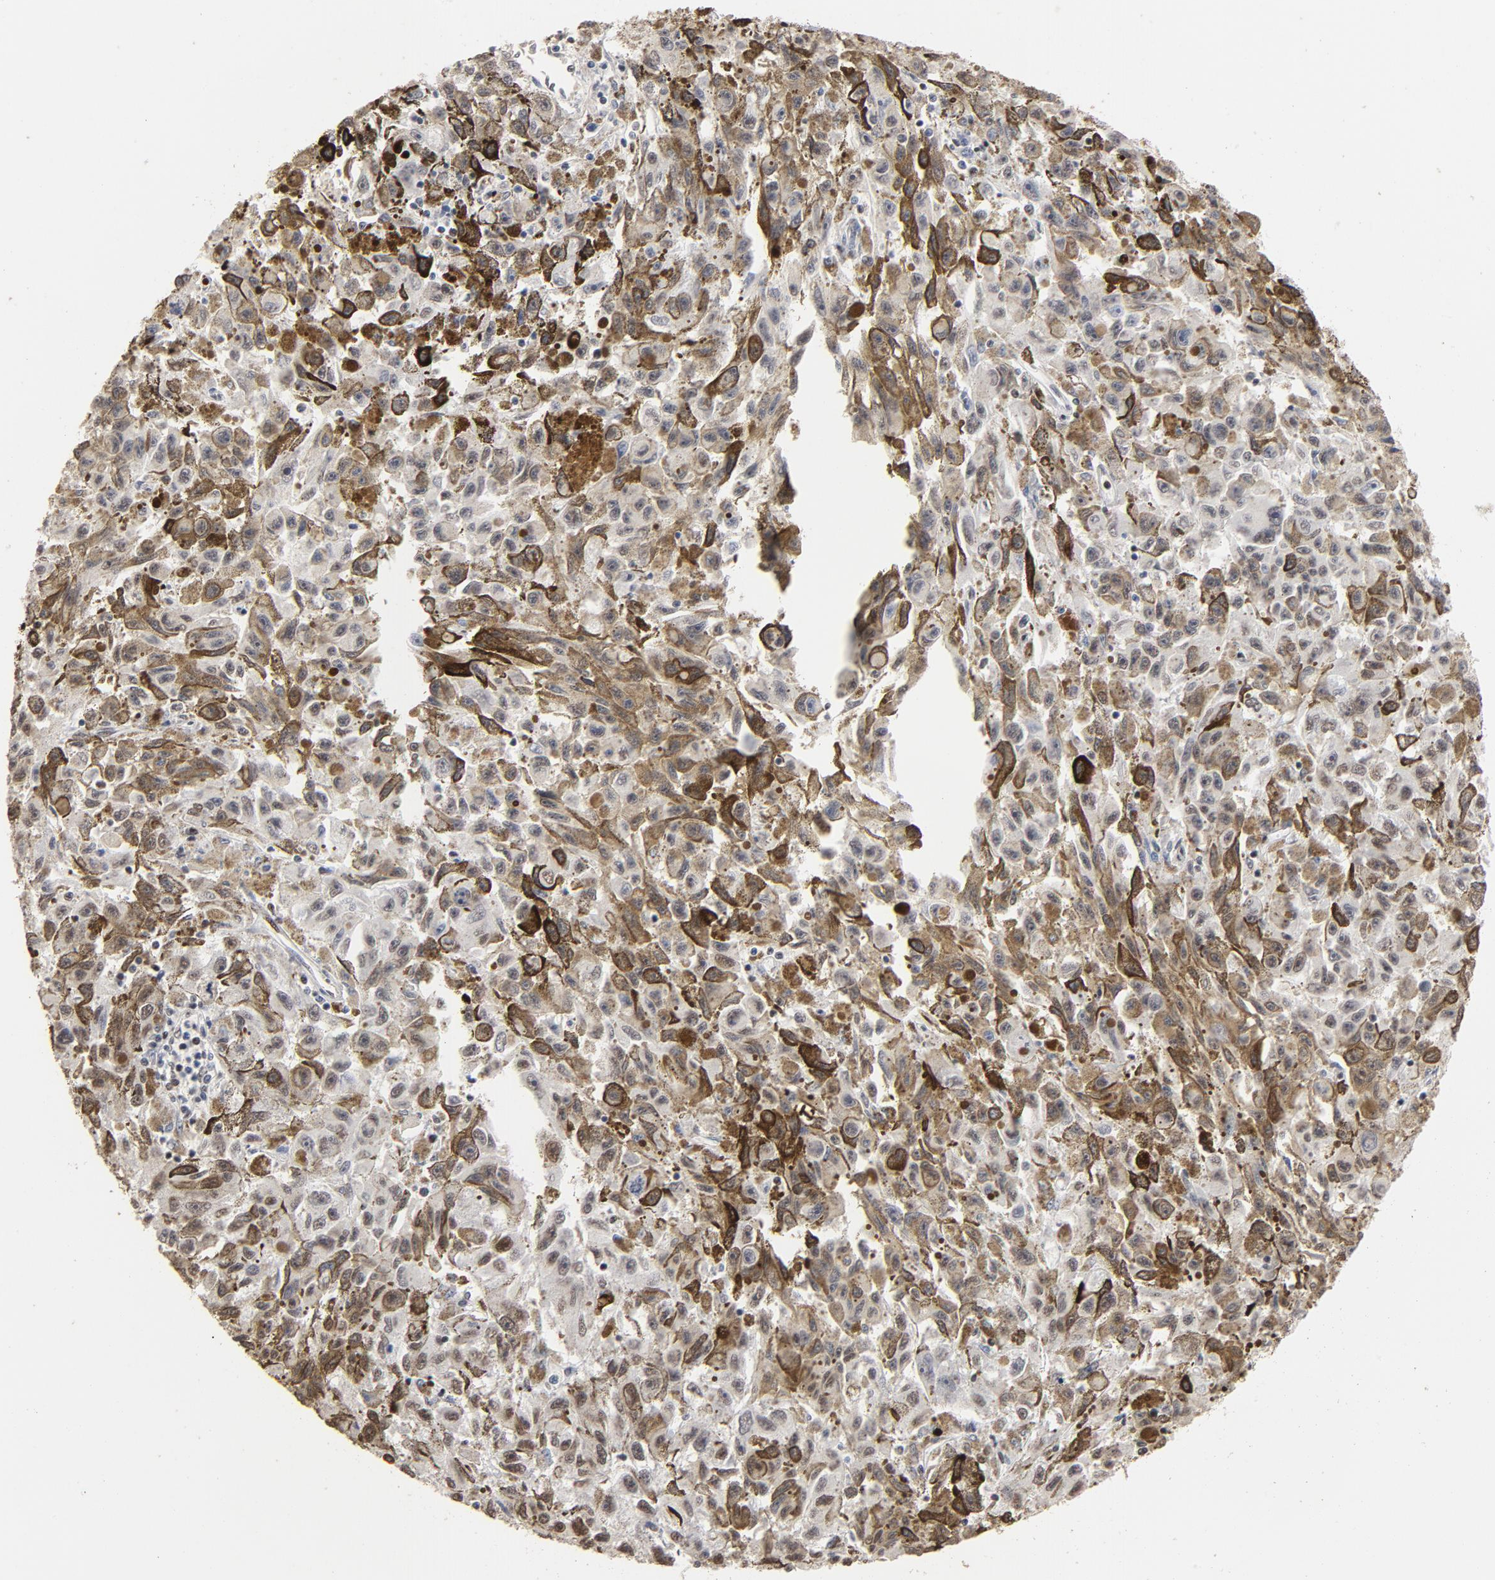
{"staining": {"intensity": "strong", "quantity": "25%-75%", "location": "cytoplasmic/membranous,nuclear"}, "tissue": "melanoma", "cell_type": "Tumor cells", "image_type": "cancer", "snomed": [{"axis": "morphology", "description": "Malignant melanoma, NOS"}, {"axis": "topography", "description": "Skin"}], "caption": "Strong cytoplasmic/membranous and nuclear protein staining is present in about 25%-75% of tumor cells in melanoma.", "gene": "TP53RK", "patient": {"sex": "female", "age": 104}}